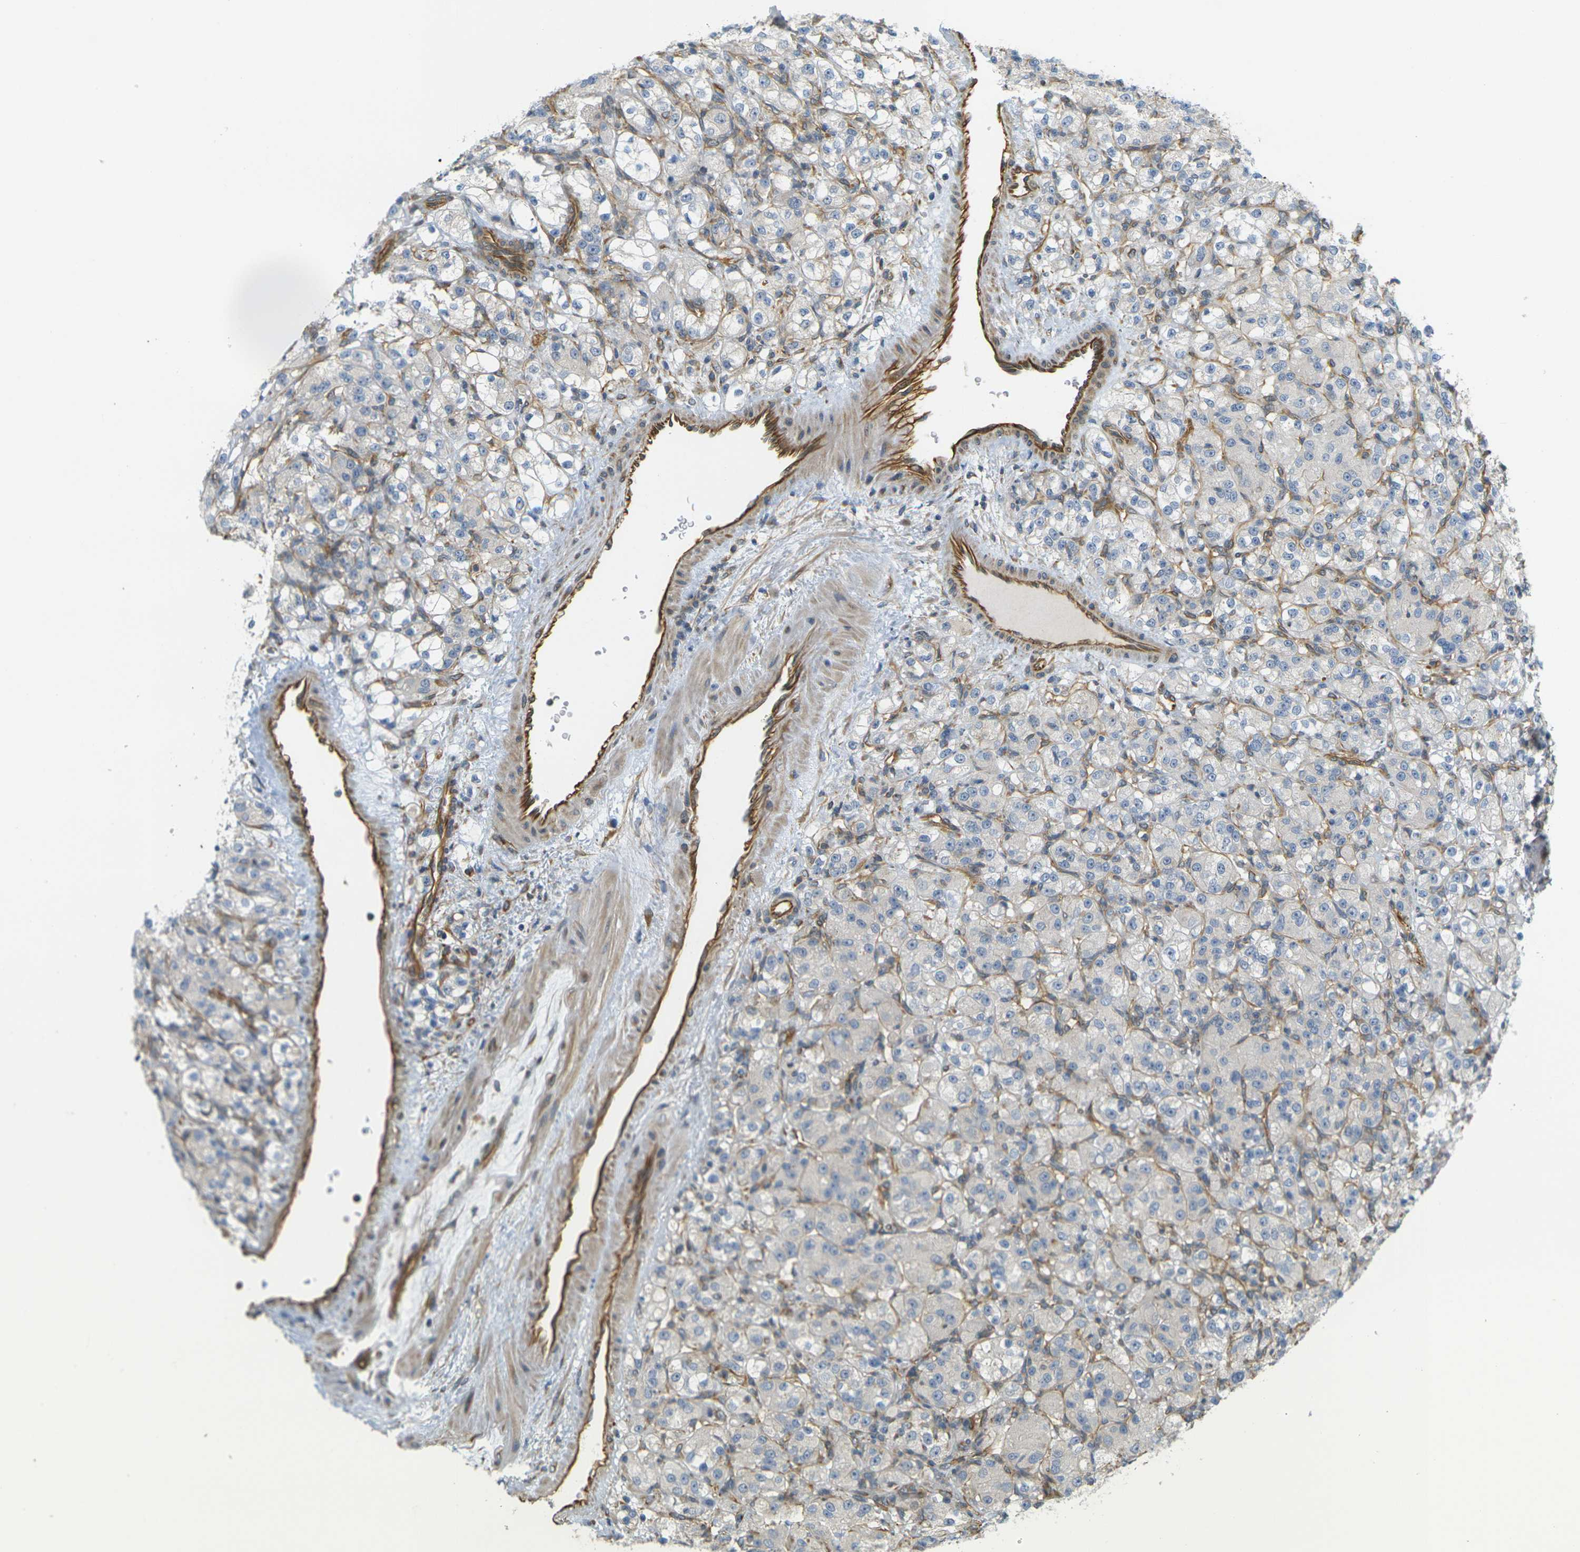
{"staining": {"intensity": "negative", "quantity": "none", "location": "none"}, "tissue": "renal cancer", "cell_type": "Tumor cells", "image_type": "cancer", "snomed": [{"axis": "morphology", "description": "Adenocarcinoma, NOS"}, {"axis": "topography", "description": "Kidney"}], "caption": "This is an immunohistochemistry image of renal adenocarcinoma. There is no staining in tumor cells.", "gene": "CYTH3", "patient": {"sex": "male", "age": 61}}